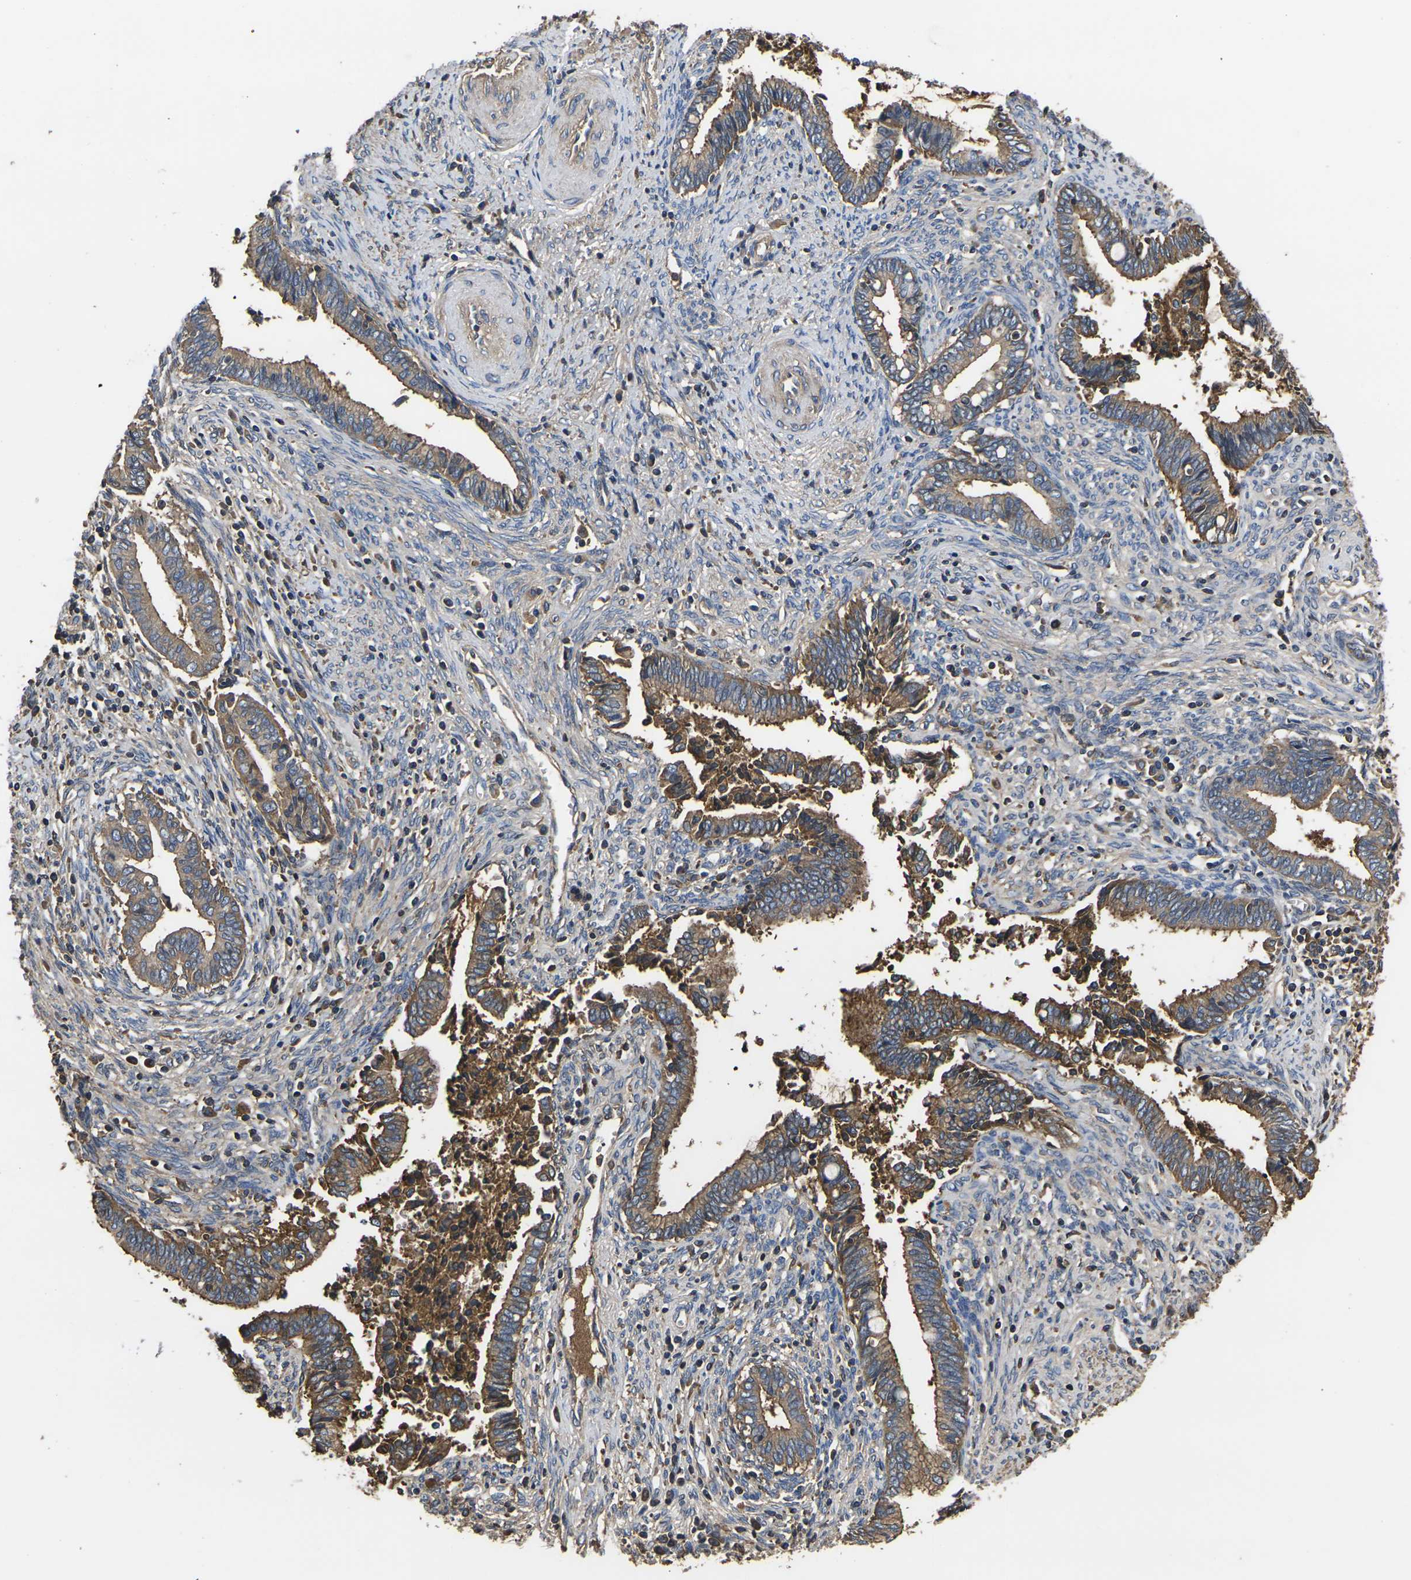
{"staining": {"intensity": "moderate", "quantity": ">75%", "location": "cytoplasmic/membranous"}, "tissue": "cervical cancer", "cell_type": "Tumor cells", "image_type": "cancer", "snomed": [{"axis": "morphology", "description": "Adenocarcinoma, NOS"}, {"axis": "topography", "description": "Cervix"}], "caption": "Moderate cytoplasmic/membranous positivity for a protein is appreciated in approximately >75% of tumor cells of cervical cancer using immunohistochemistry.", "gene": "HSPG2", "patient": {"sex": "female", "age": 44}}